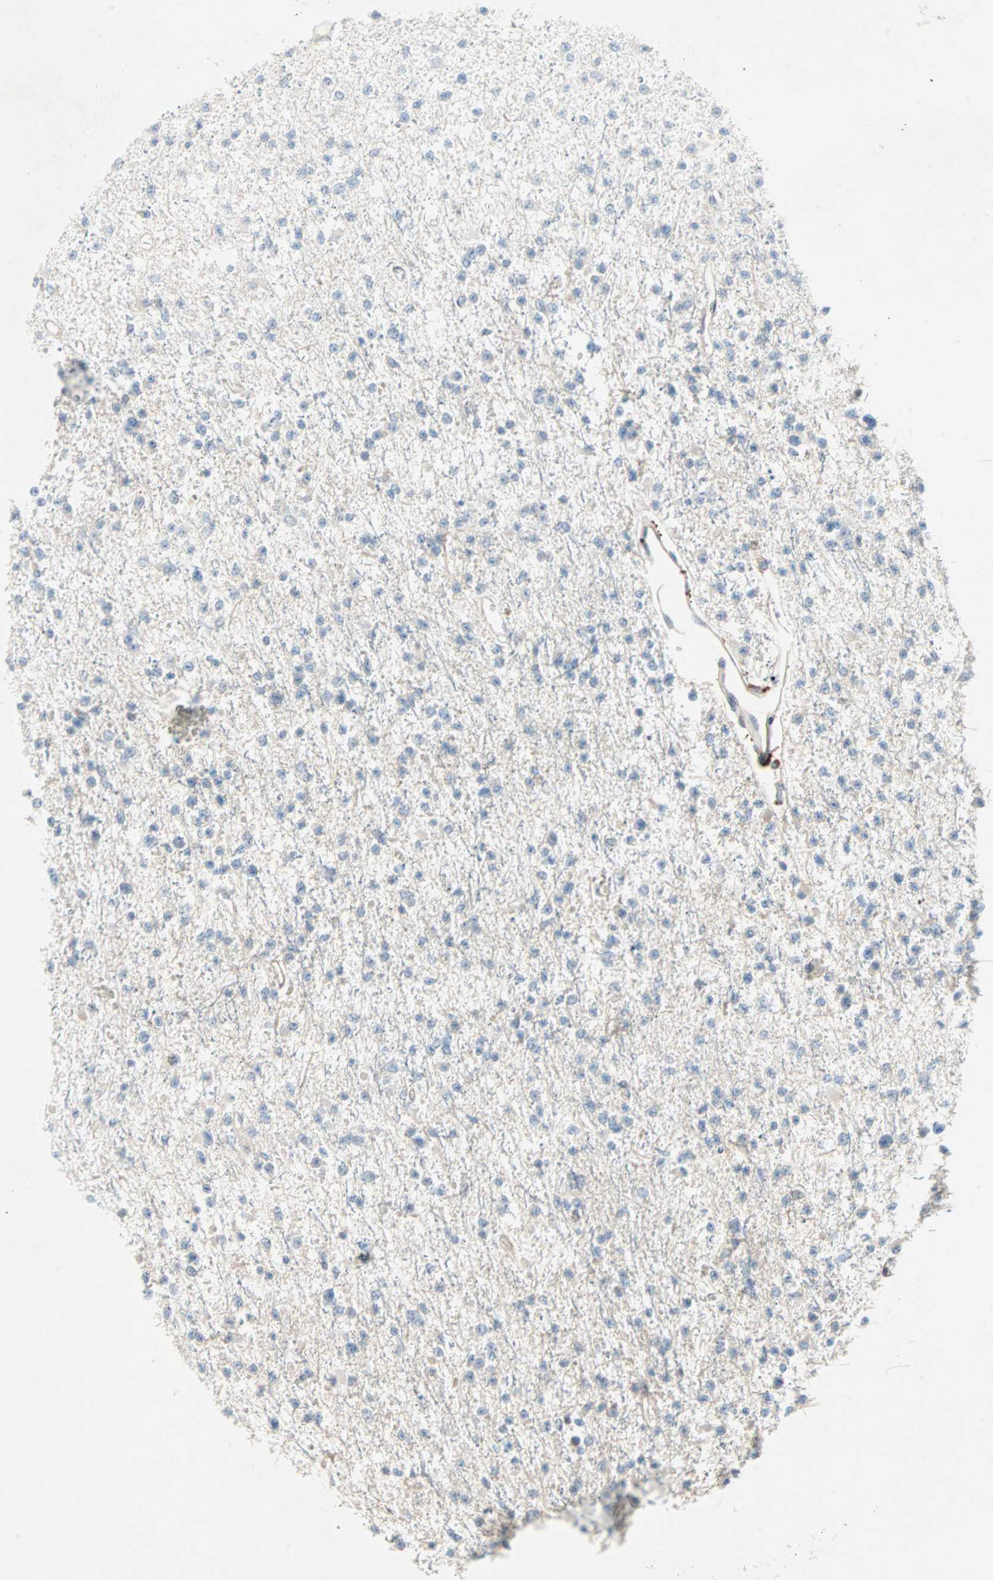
{"staining": {"intensity": "negative", "quantity": "none", "location": "none"}, "tissue": "glioma", "cell_type": "Tumor cells", "image_type": "cancer", "snomed": [{"axis": "morphology", "description": "Glioma, malignant, Low grade"}, {"axis": "topography", "description": "Brain"}], "caption": "Immunohistochemical staining of malignant glioma (low-grade) shows no significant expression in tumor cells.", "gene": "CAND2", "patient": {"sex": "female", "age": 22}}